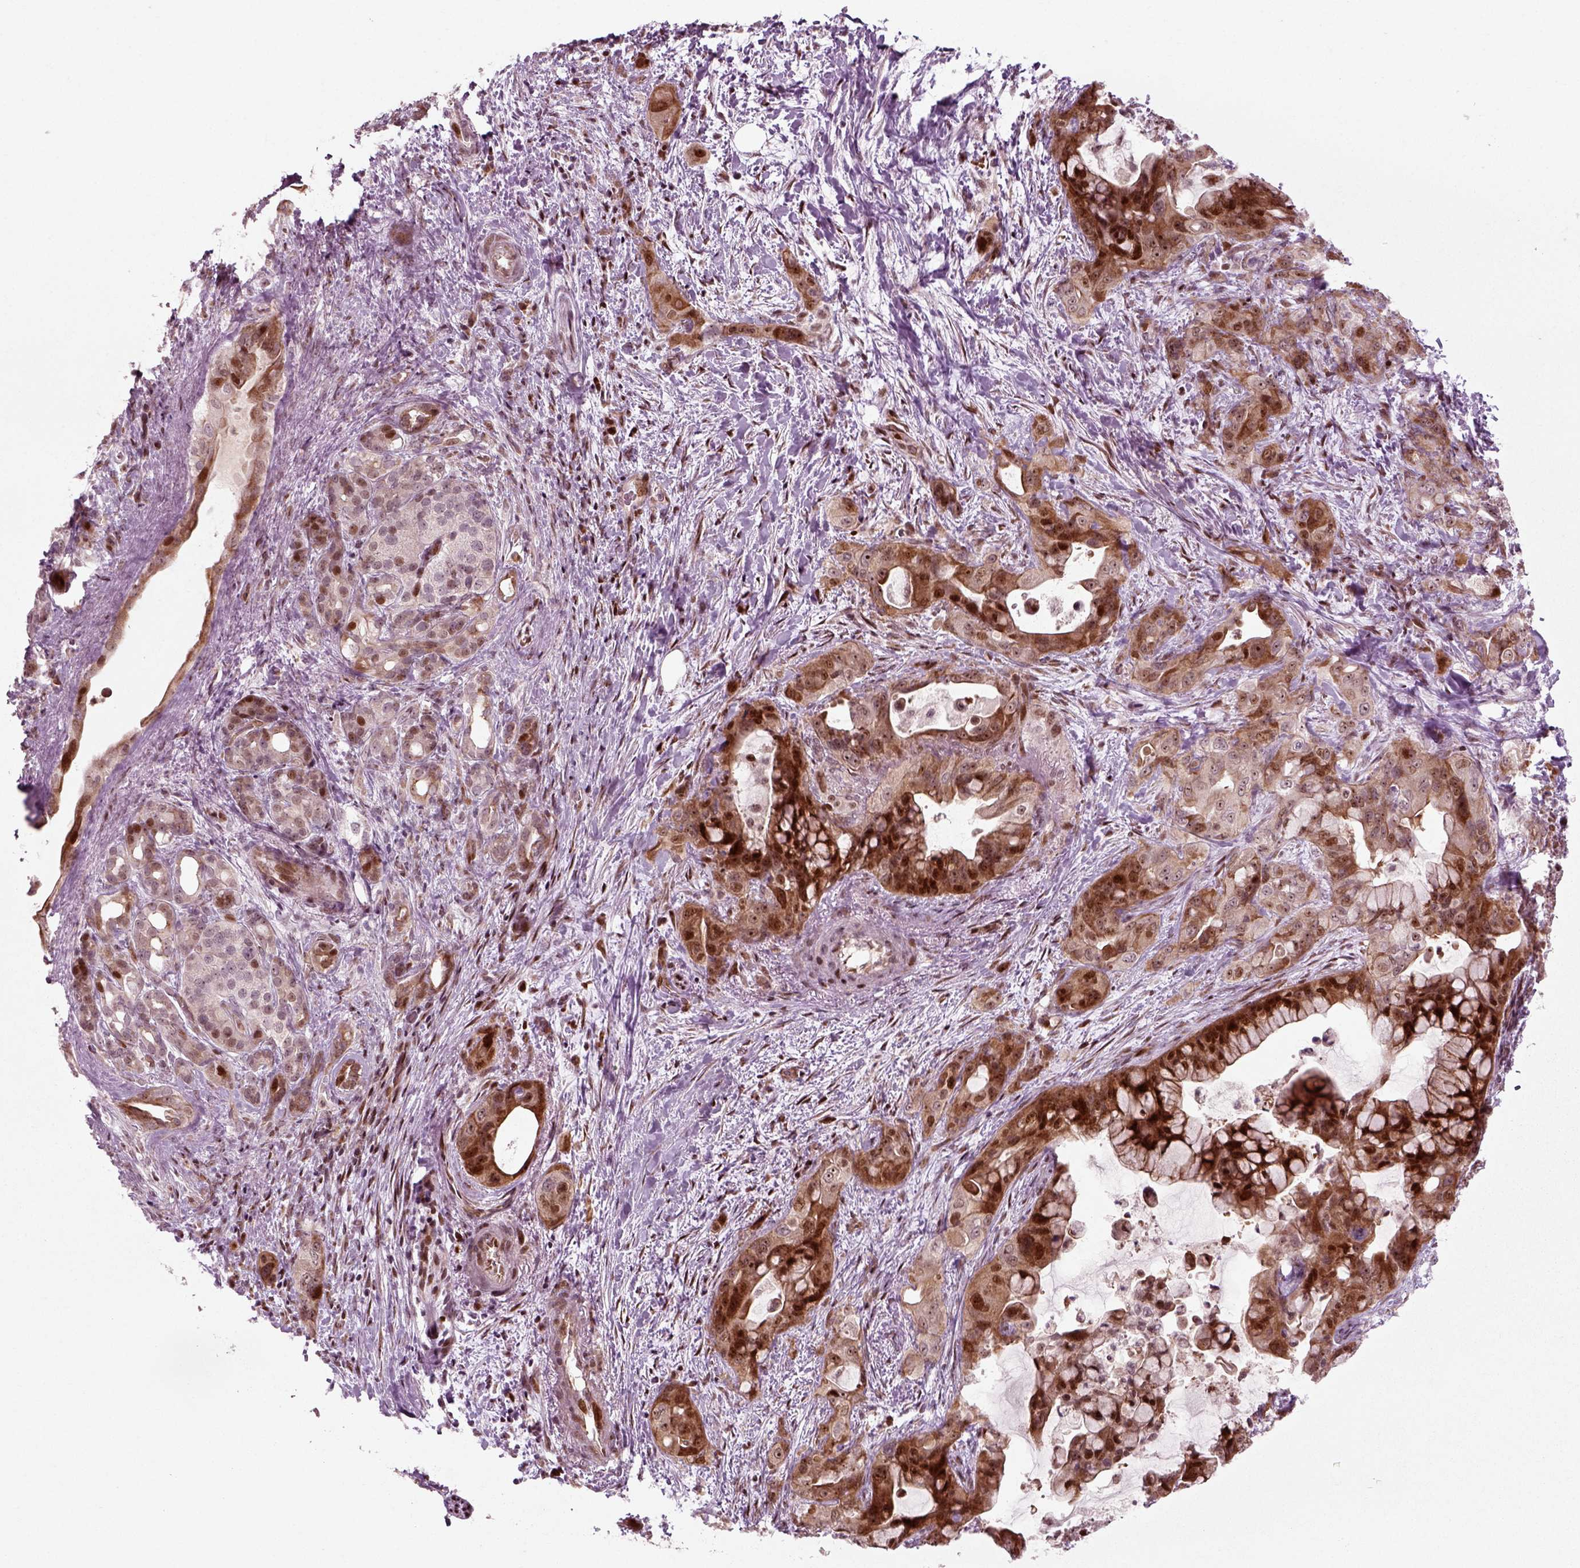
{"staining": {"intensity": "strong", "quantity": ">75%", "location": "cytoplasmic/membranous,nuclear"}, "tissue": "pancreatic cancer", "cell_type": "Tumor cells", "image_type": "cancer", "snomed": [{"axis": "morphology", "description": "Adenocarcinoma, NOS"}, {"axis": "topography", "description": "Pancreas"}], "caption": "Pancreatic cancer (adenocarcinoma) stained with a protein marker demonstrates strong staining in tumor cells.", "gene": "CDC14A", "patient": {"sex": "male", "age": 71}}